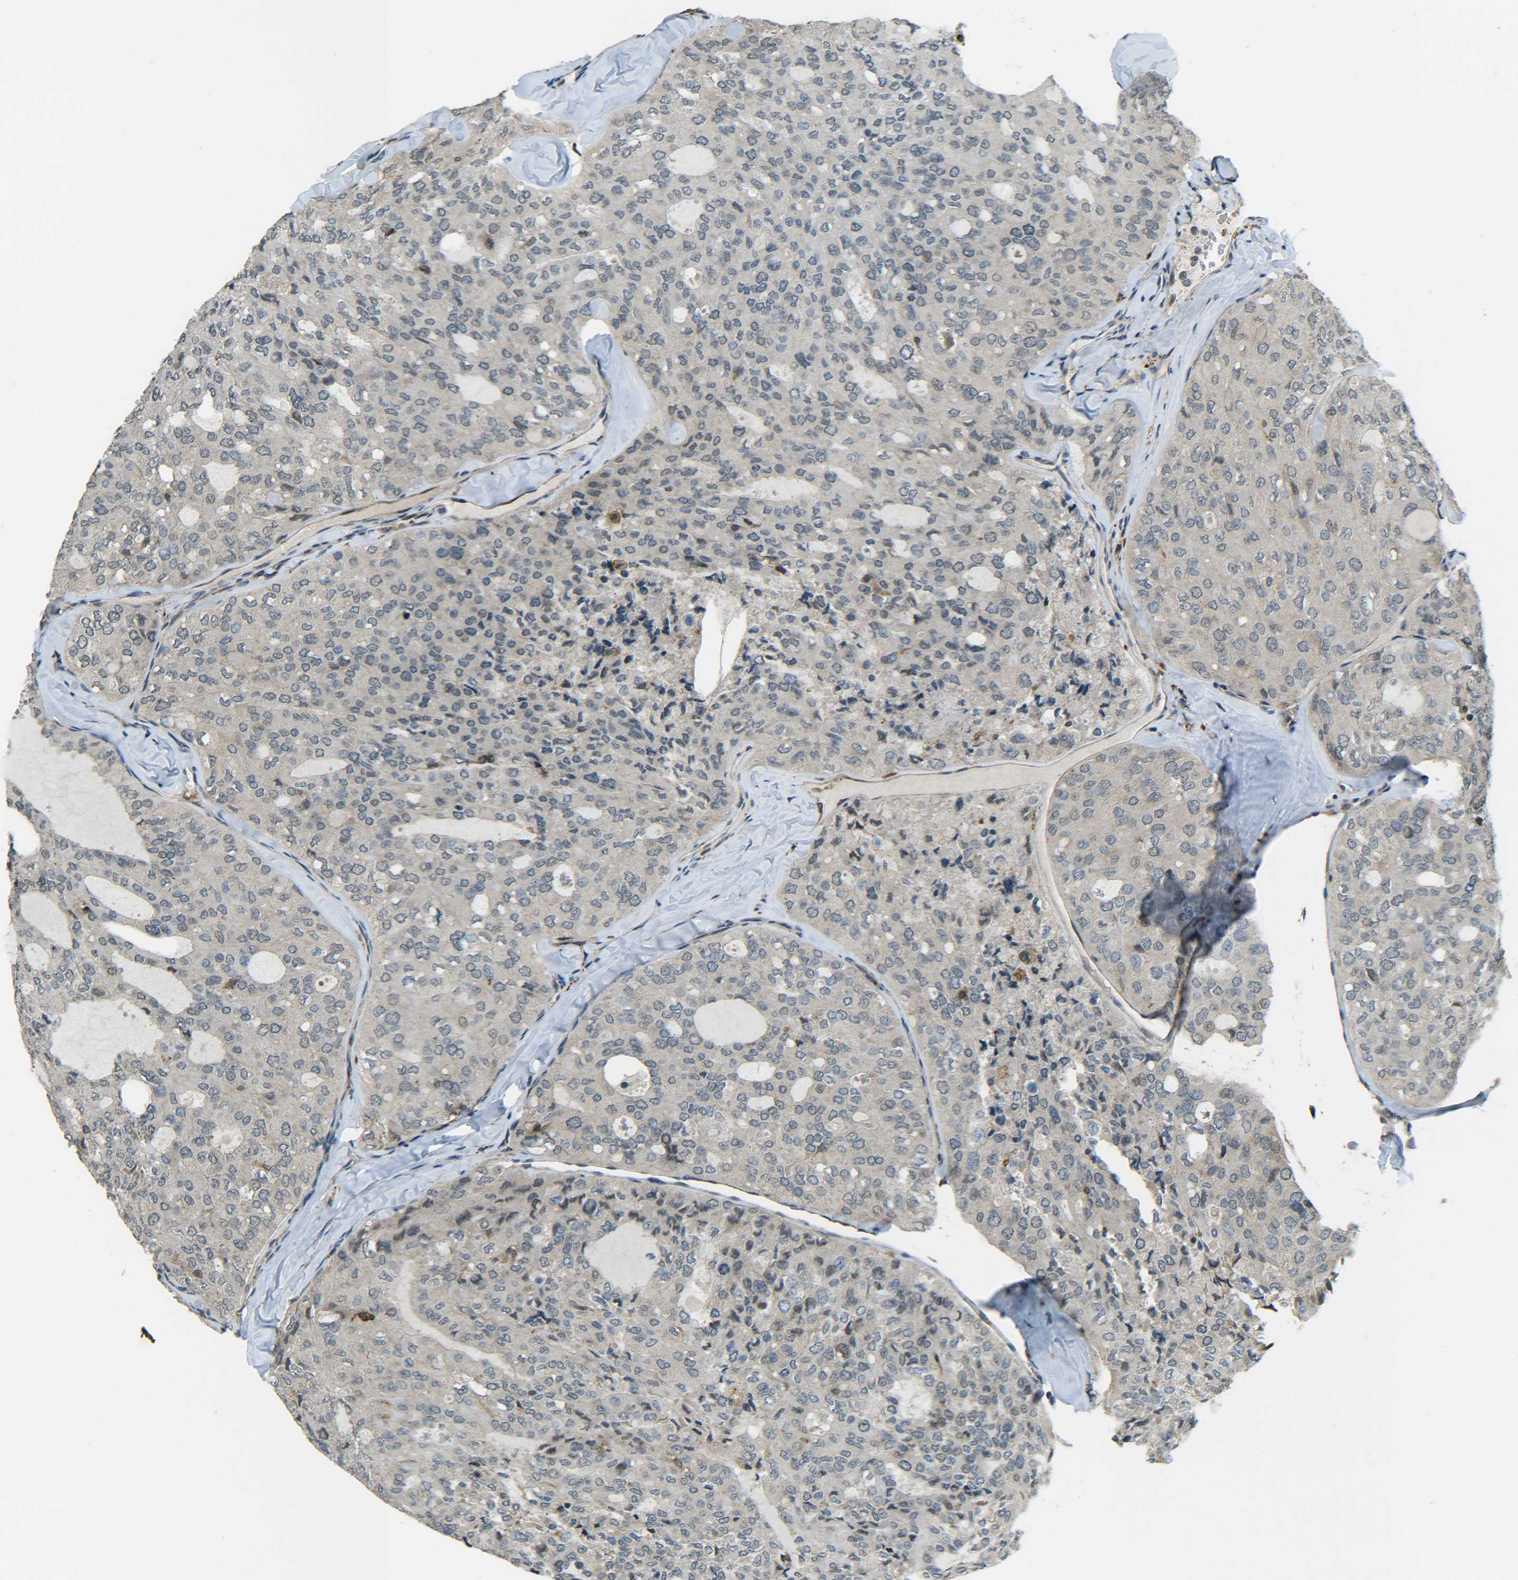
{"staining": {"intensity": "negative", "quantity": "none", "location": "none"}, "tissue": "thyroid cancer", "cell_type": "Tumor cells", "image_type": "cancer", "snomed": [{"axis": "morphology", "description": "Follicular adenoma carcinoma, NOS"}, {"axis": "topography", "description": "Thyroid gland"}], "caption": "Protein analysis of follicular adenoma carcinoma (thyroid) displays no significant positivity in tumor cells. The staining is performed using DAB brown chromogen with nuclei counter-stained in using hematoxylin.", "gene": "DAB2", "patient": {"sex": "male", "age": 75}}